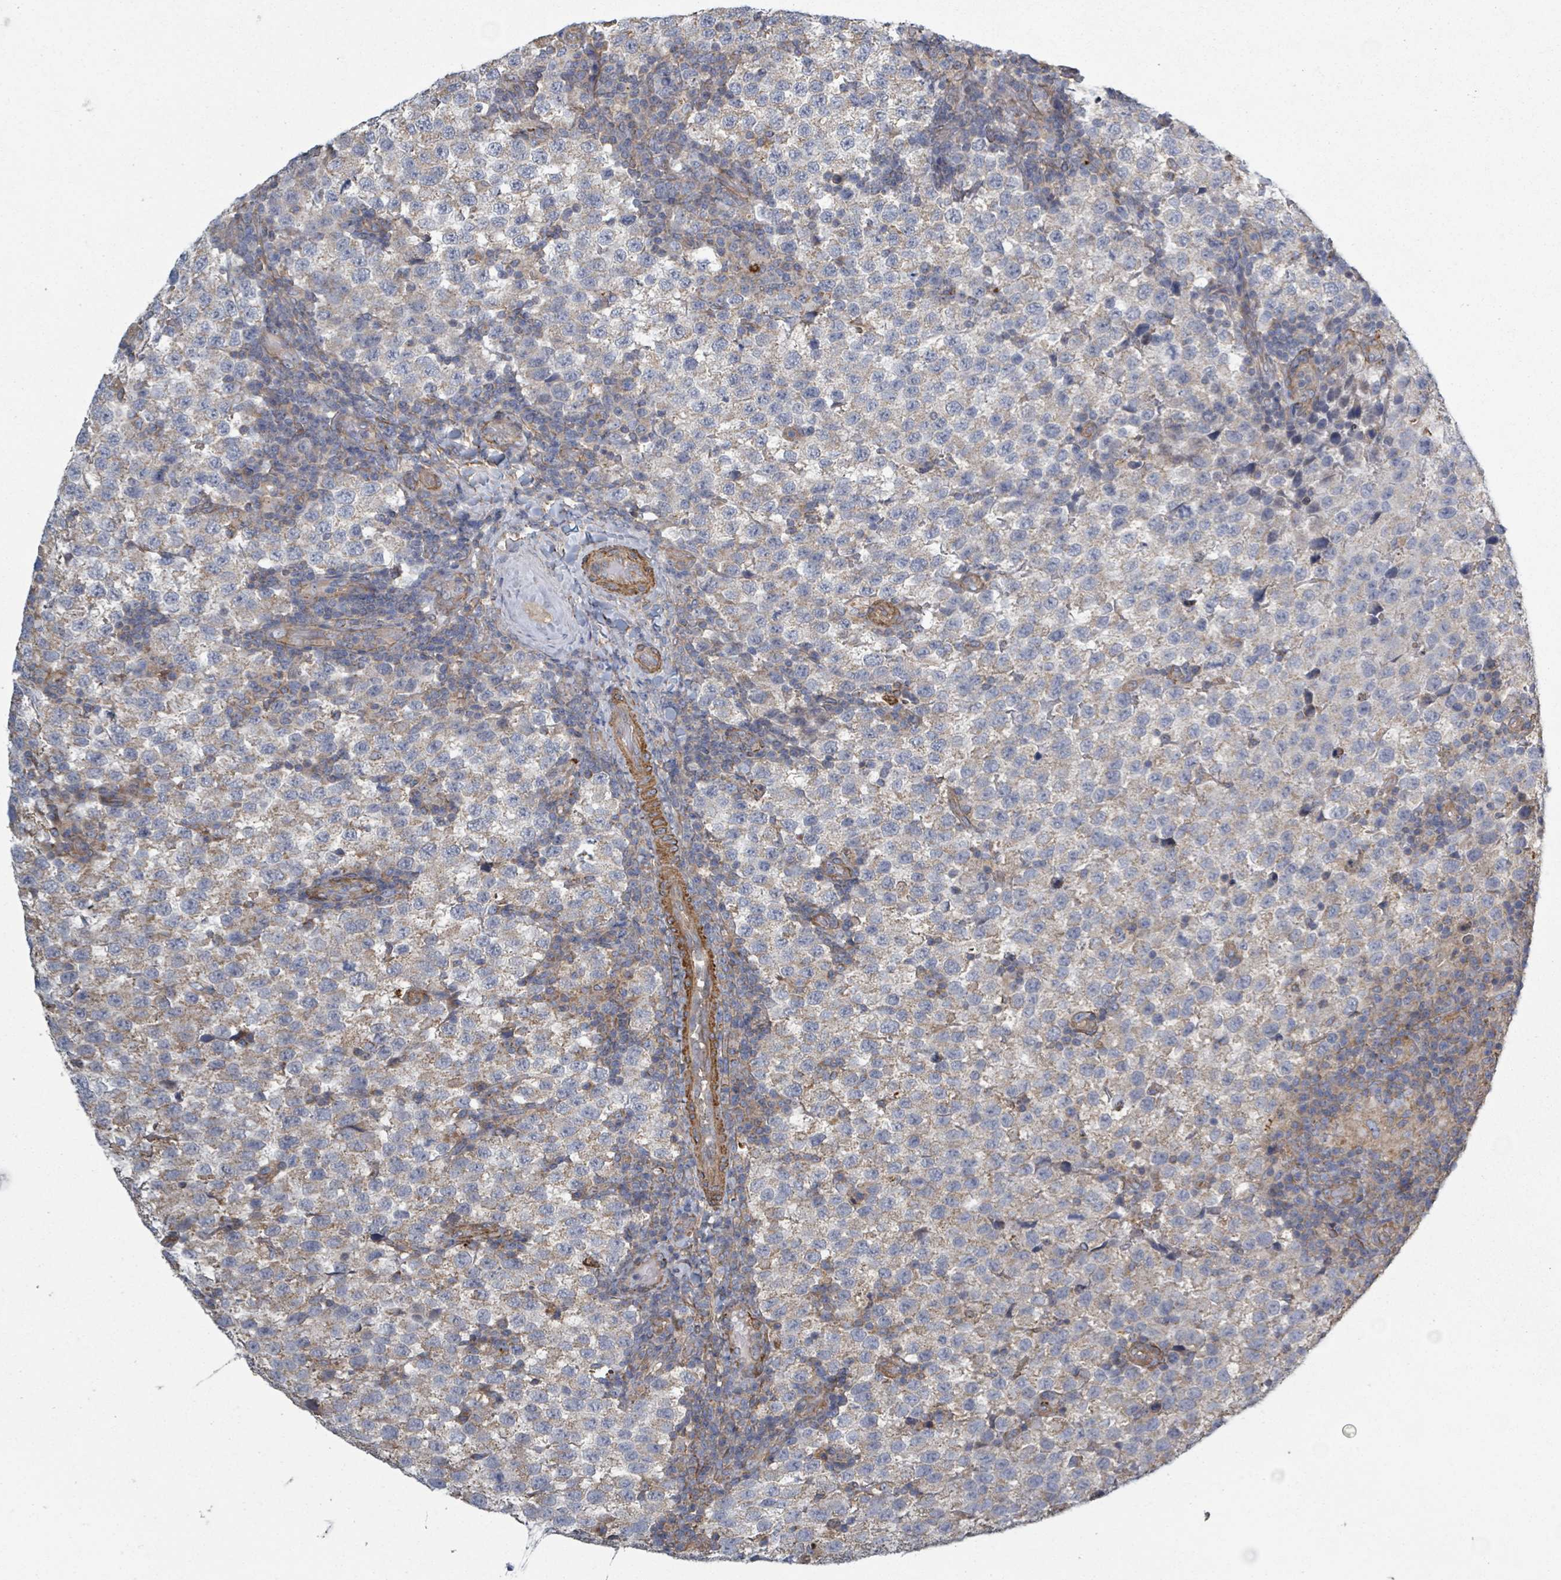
{"staining": {"intensity": "weak", "quantity": "25%-75%", "location": "cytoplasmic/membranous"}, "tissue": "testis cancer", "cell_type": "Tumor cells", "image_type": "cancer", "snomed": [{"axis": "morphology", "description": "Seminoma, NOS"}, {"axis": "topography", "description": "Testis"}], "caption": "A micrograph of human testis cancer stained for a protein demonstrates weak cytoplasmic/membranous brown staining in tumor cells.", "gene": "ADCK1", "patient": {"sex": "male", "age": 34}}